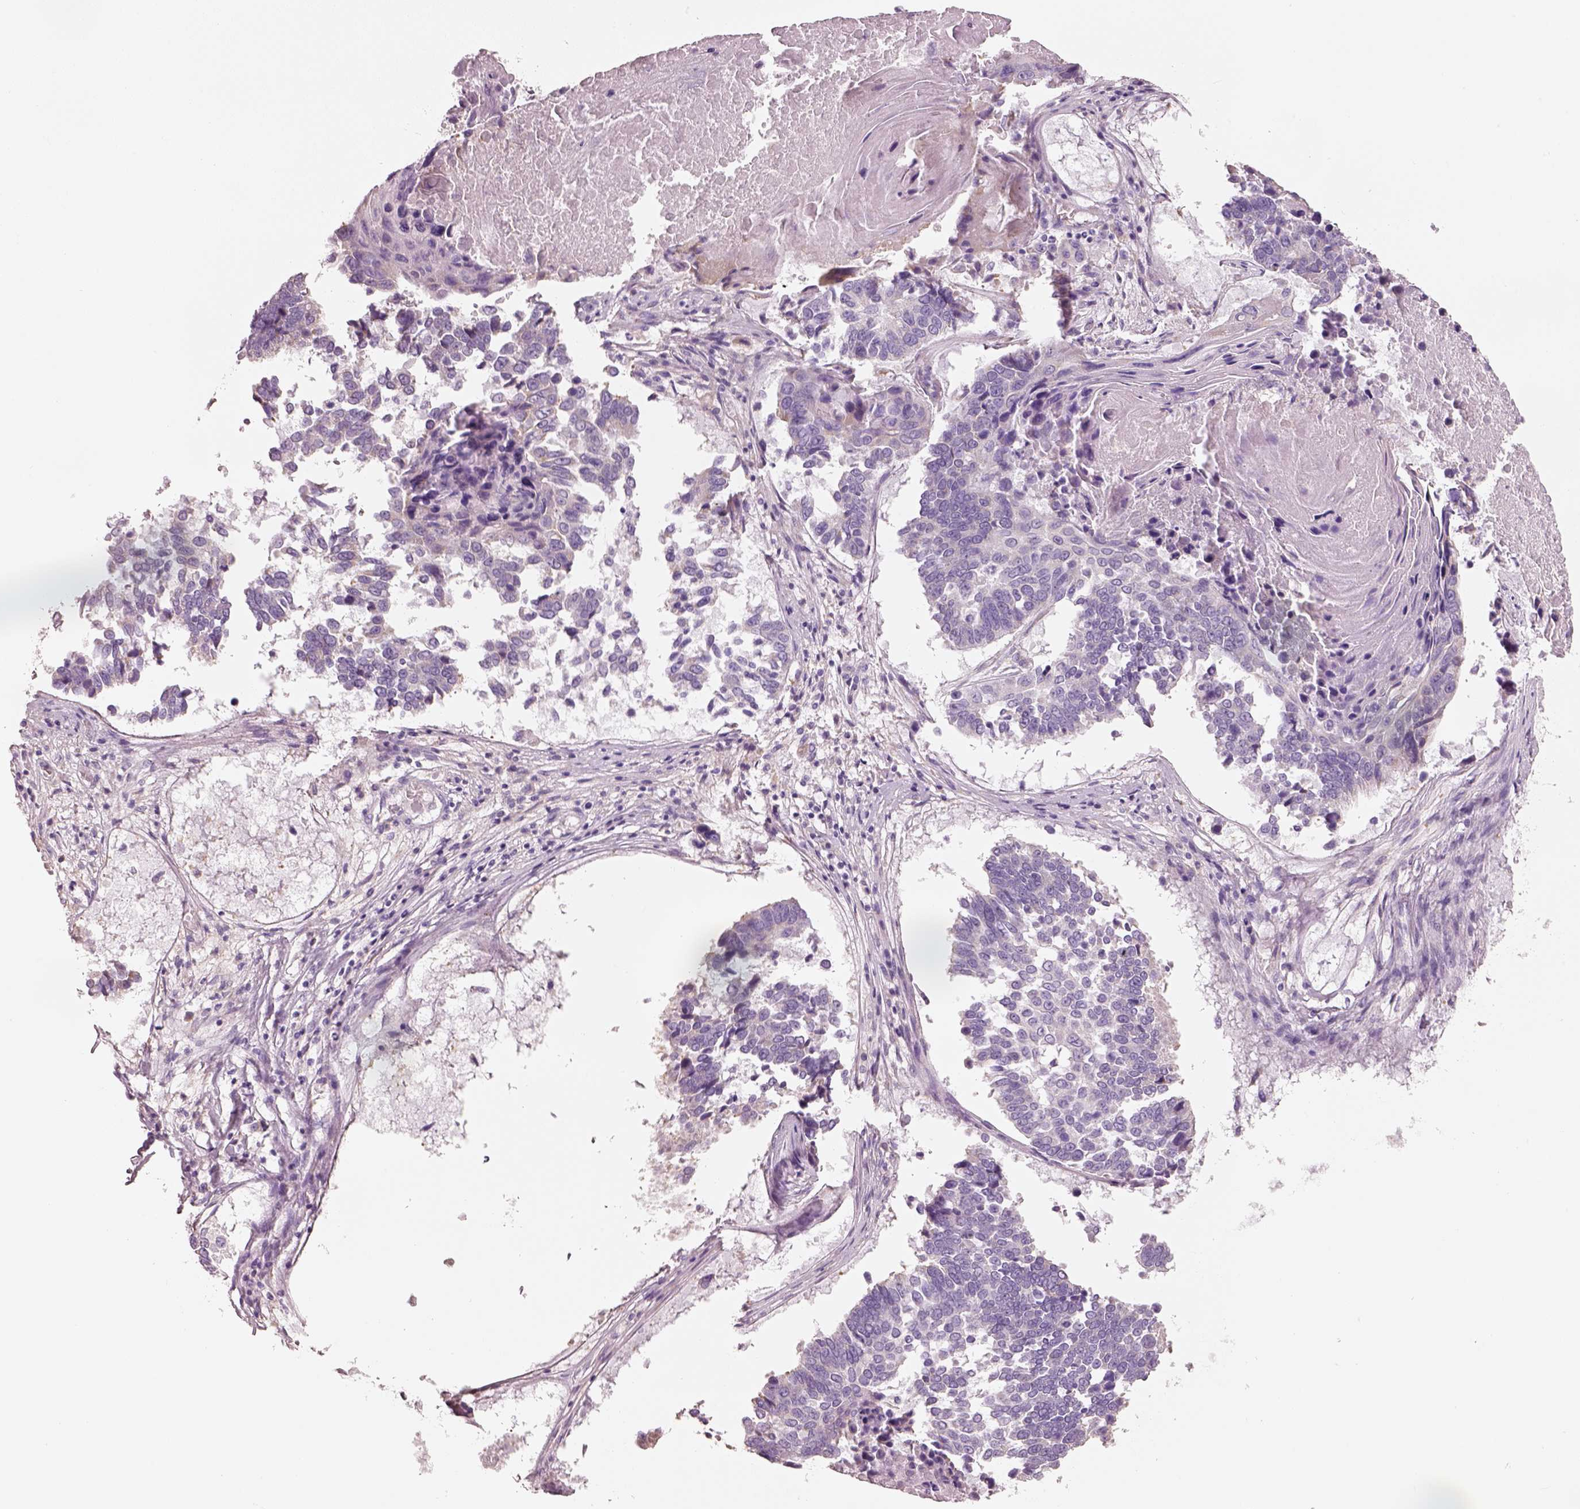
{"staining": {"intensity": "negative", "quantity": "none", "location": "none"}, "tissue": "lung cancer", "cell_type": "Tumor cells", "image_type": "cancer", "snomed": [{"axis": "morphology", "description": "Squamous cell carcinoma, NOS"}, {"axis": "topography", "description": "Lung"}], "caption": "Tumor cells are negative for brown protein staining in lung squamous cell carcinoma.", "gene": "PNOC", "patient": {"sex": "male", "age": 73}}